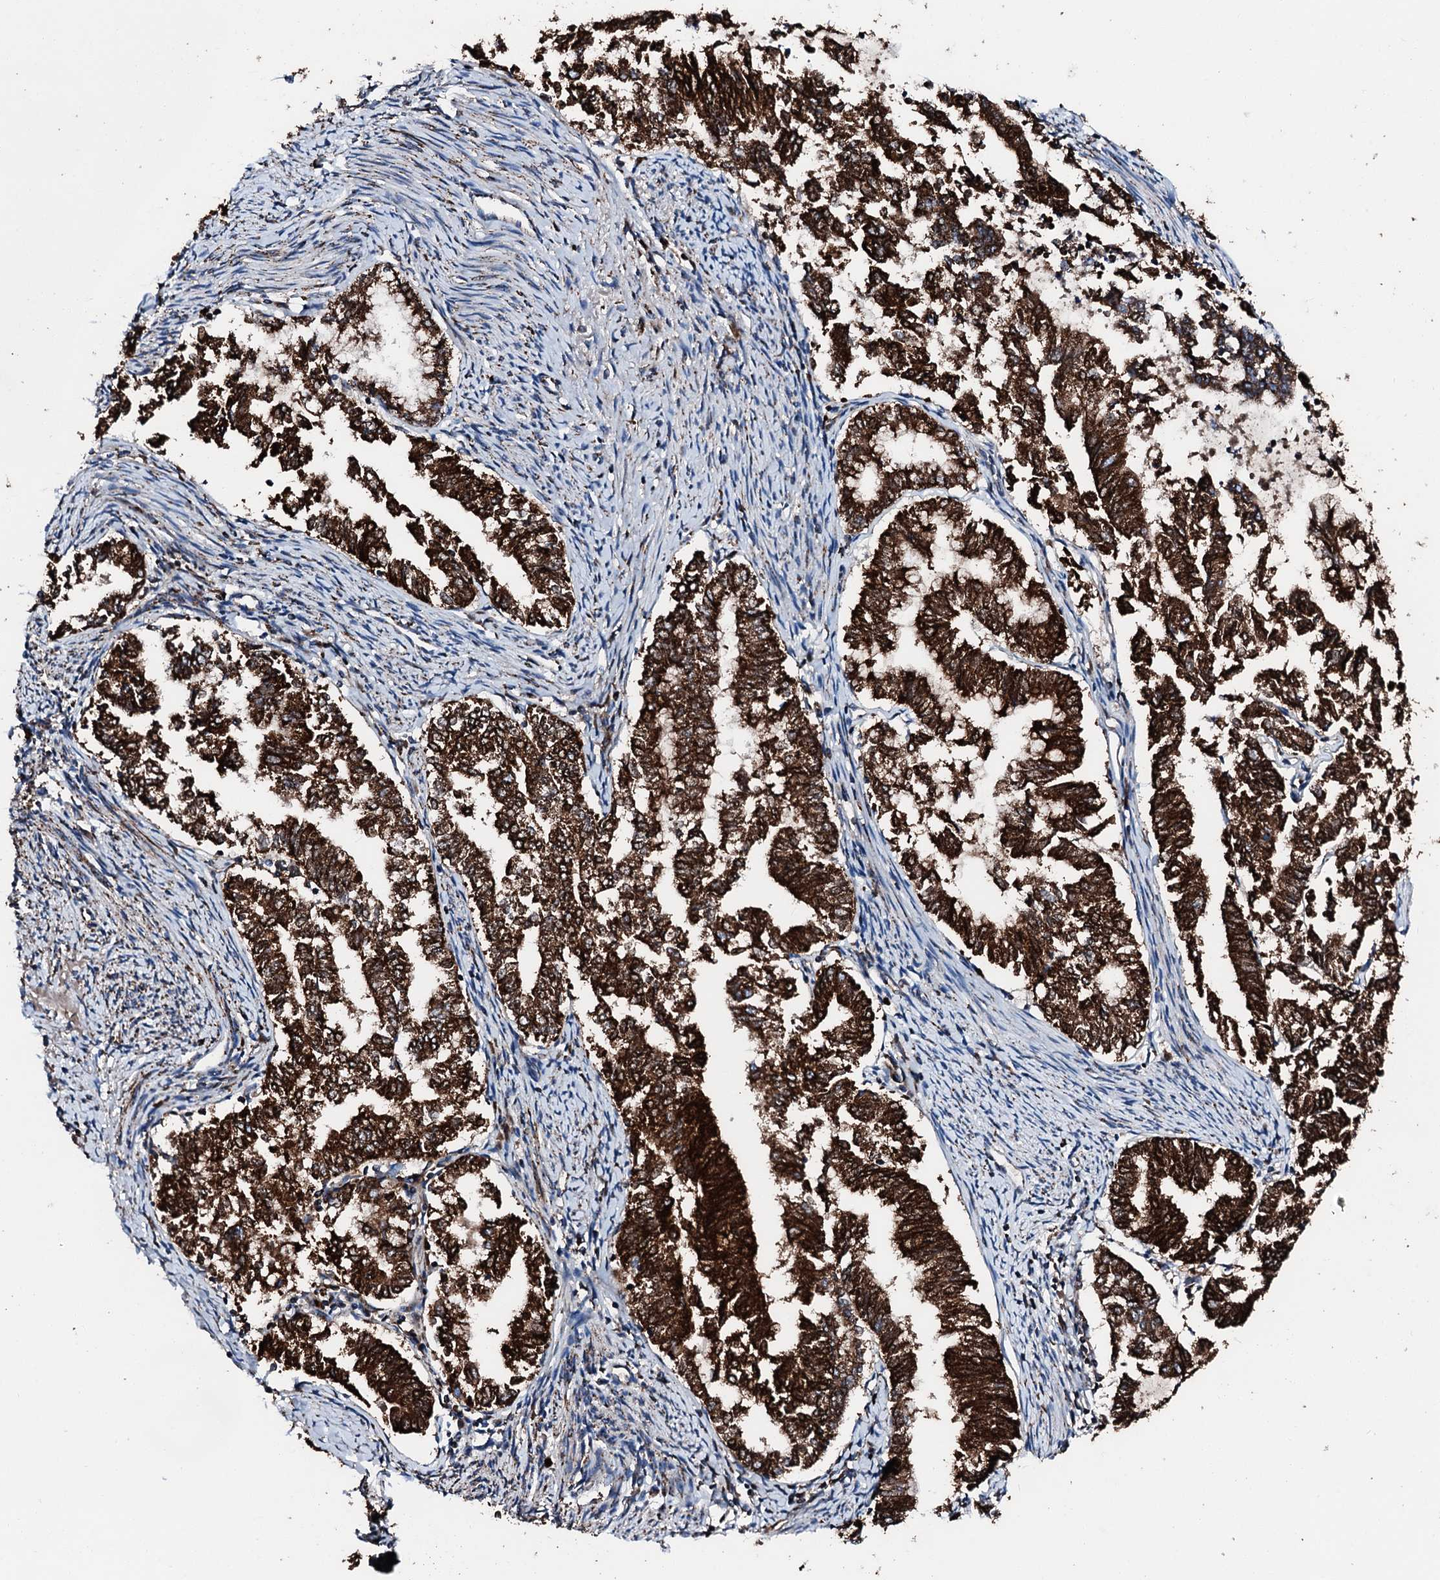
{"staining": {"intensity": "strong", "quantity": ">75%", "location": "cytoplasmic/membranous"}, "tissue": "endometrial cancer", "cell_type": "Tumor cells", "image_type": "cancer", "snomed": [{"axis": "morphology", "description": "Adenocarcinoma, NOS"}, {"axis": "topography", "description": "Endometrium"}], "caption": "IHC of human endometrial cancer (adenocarcinoma) reveals high levels of strong cytoplasmic/membranous positivity in approximately >75% of tumor cells.", "gene": "HADH", "patient": {"sex": "female", "age": 79}}